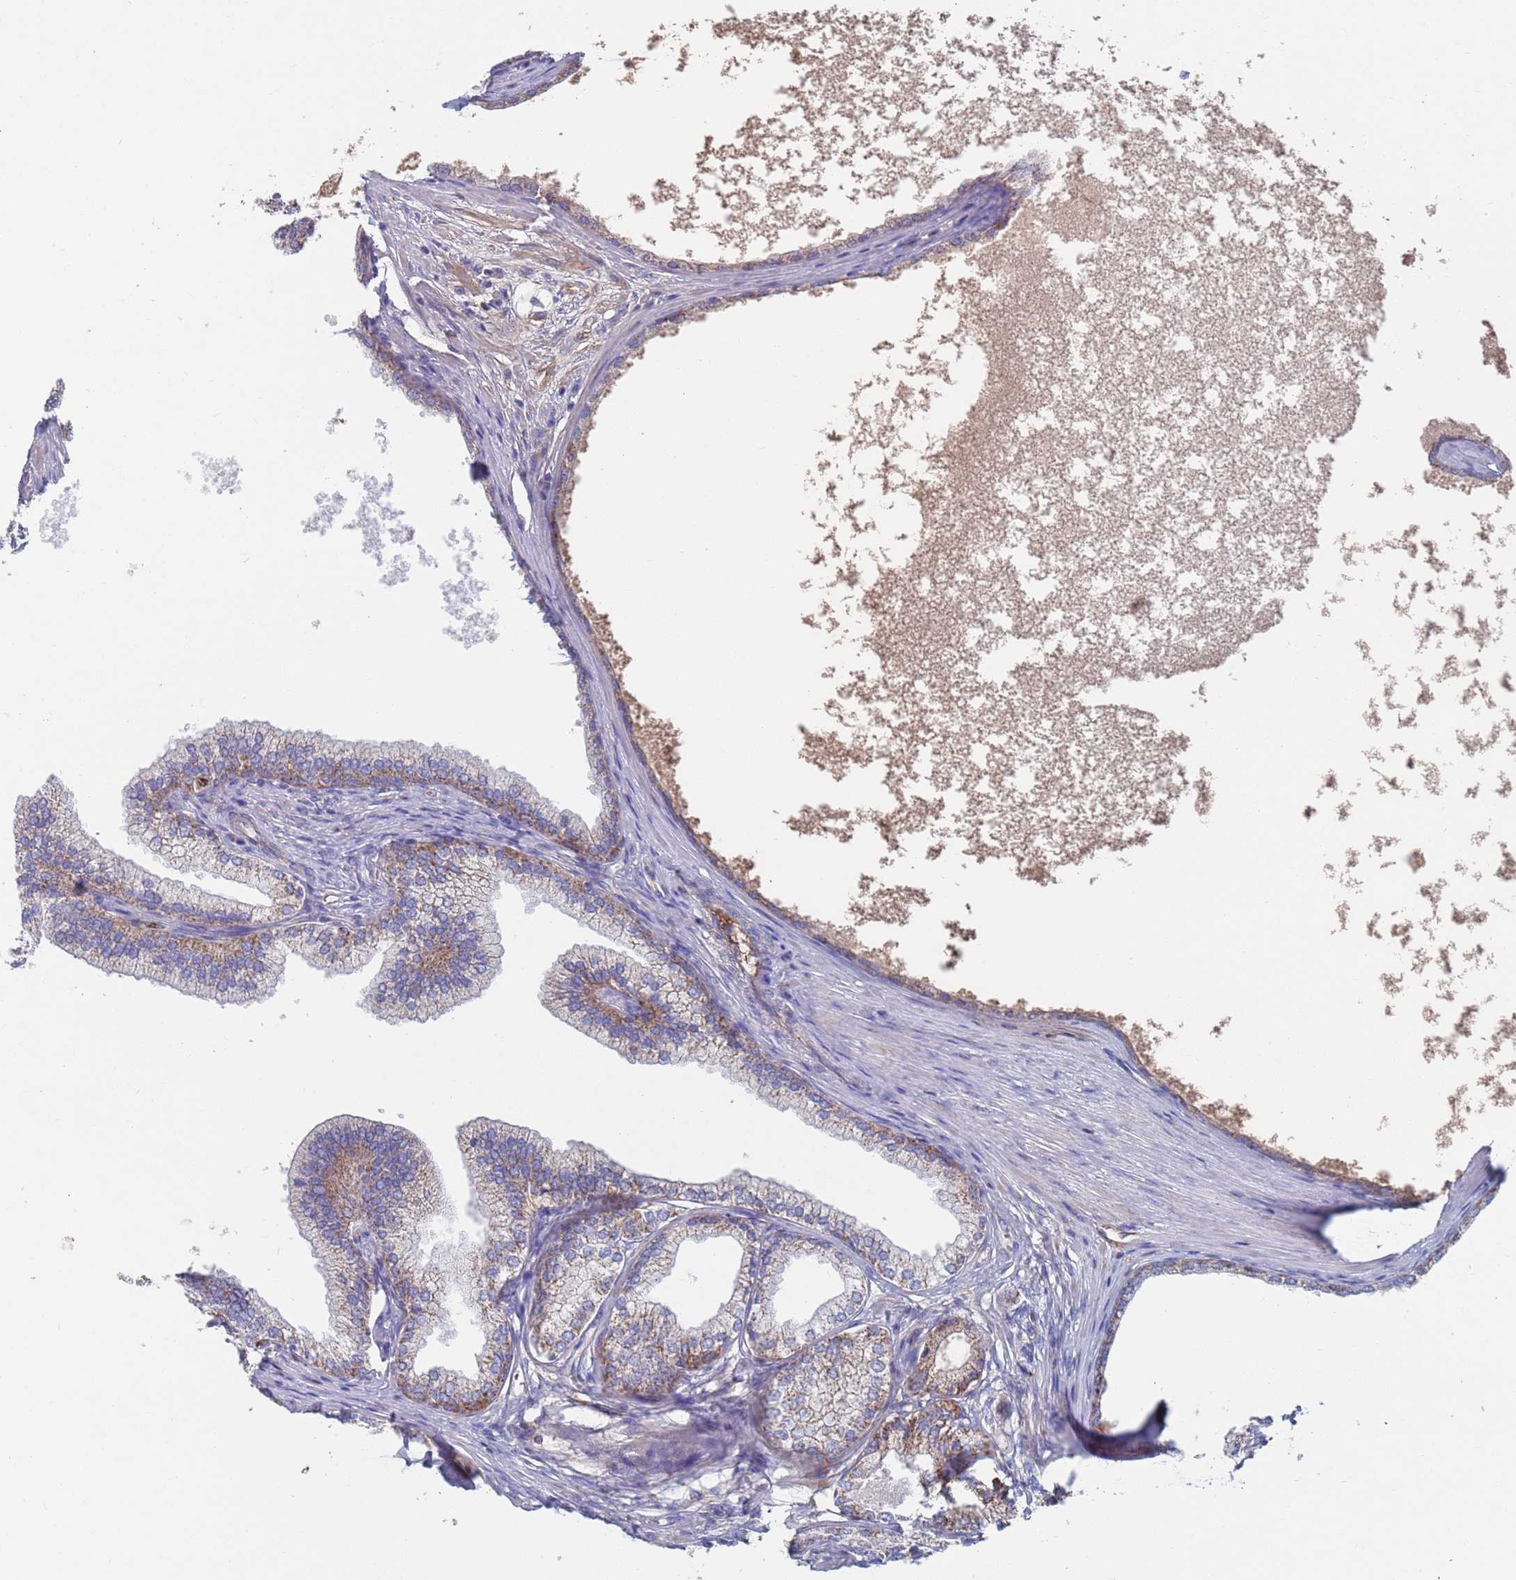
{"staining": {"intensity": "strong", "quantity": "25%-75%", "location": "cytoplasmic/membranous"}, "tissue": "prostate", "cell_type": "Glandular cells", "image_type": "normal", "snomed": [{"axis": "morphology", "description": "Normal tissue, NOS"}, {"axis": "morphology", "description": "Urothelial carcinoma, Low grade"}, {"axis": "topography", "description": "Urinary bladder"}, {"axis": "topography", "description": "Prostate"}], "caption": "IHC (DAB) staining of unremarkable human prostate demonstrates strong cytoplasmic/membranous protein expression in about 25%-75% of glandular cells.", "gene": "MRPL22", "patient": {"sex": "male", "age": 60}}